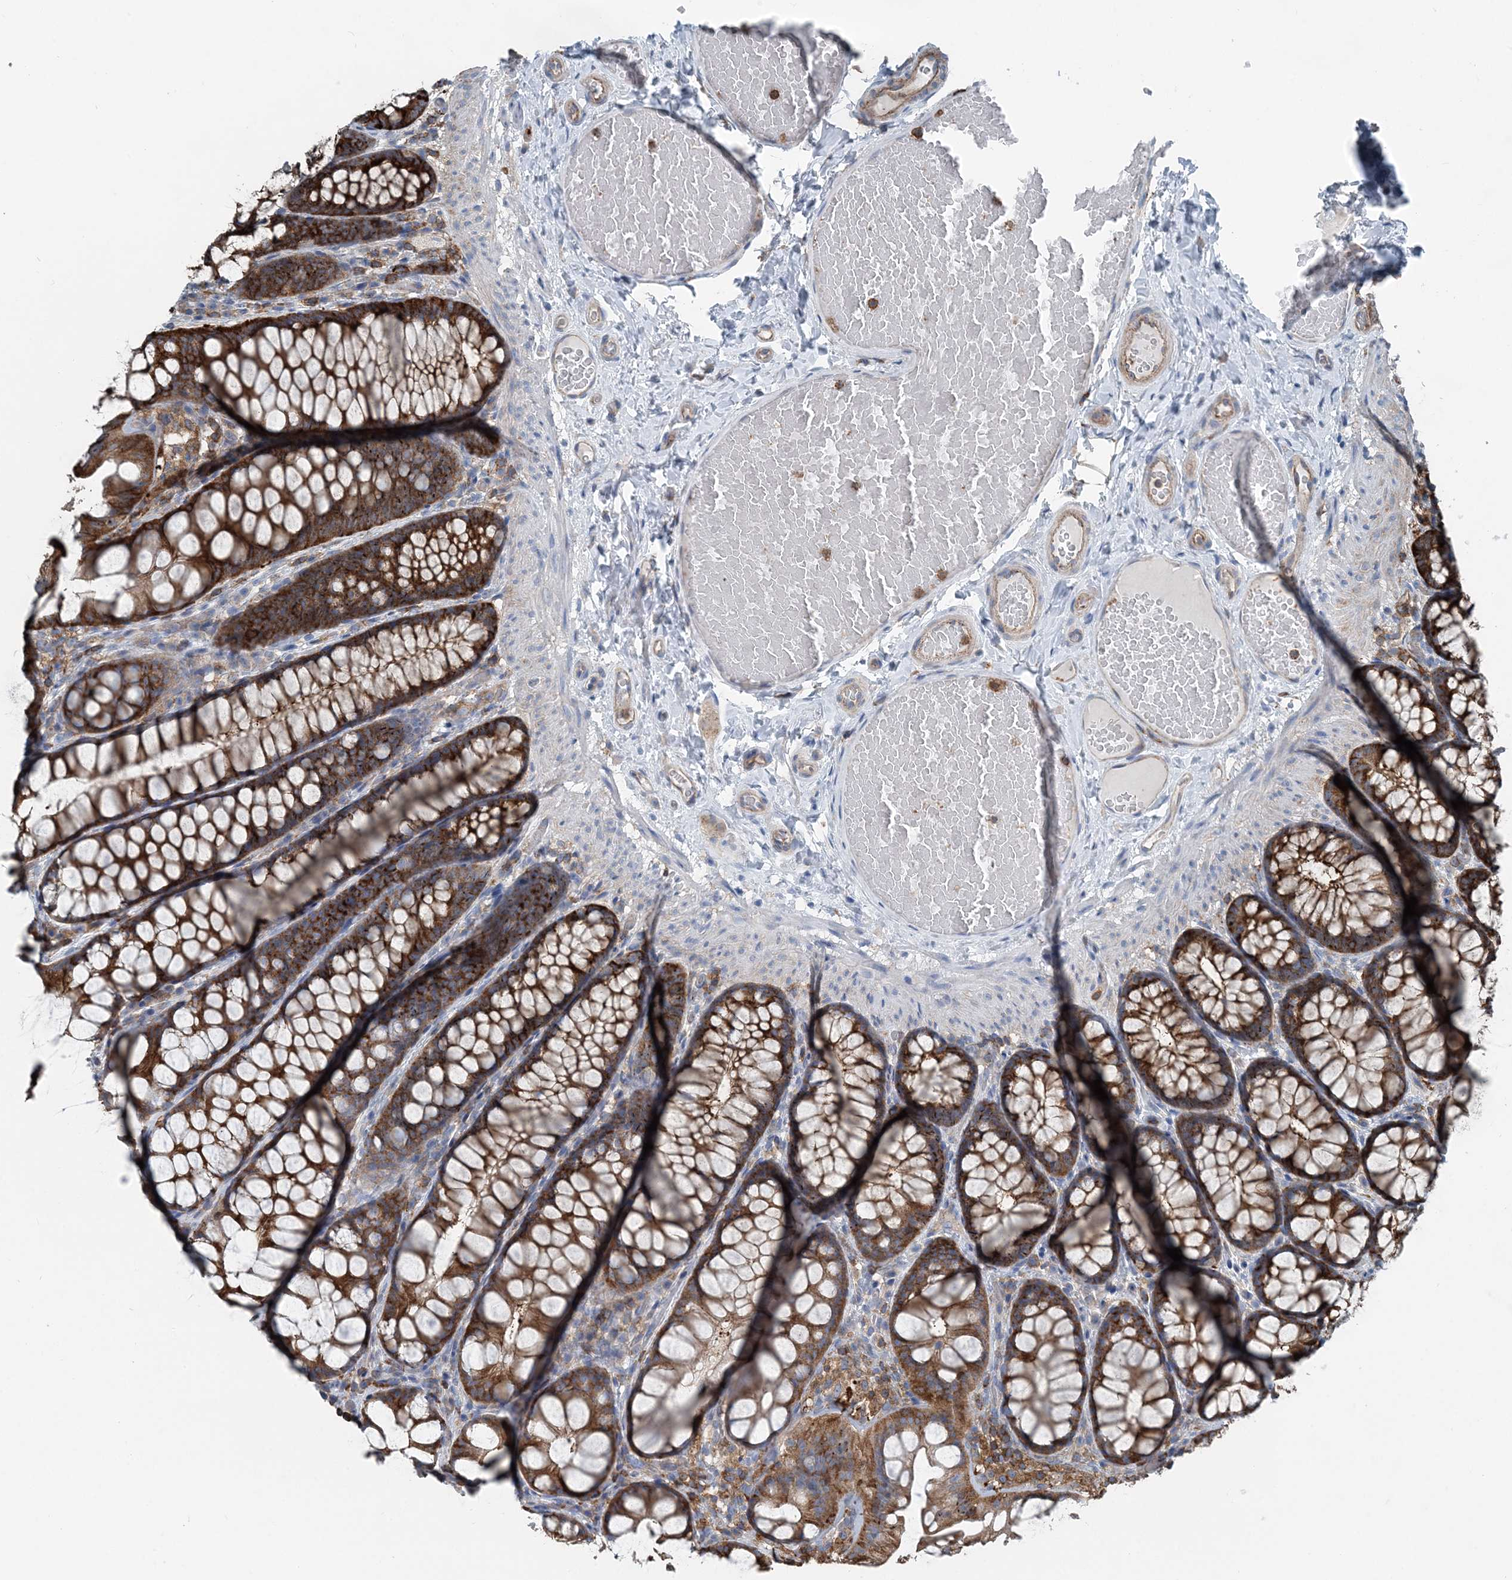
{"staining": {"intensity": "moderate", "quantity": ">75%", "location": "cytoplasmic/membranous"}, "tissue": "colon", "cell_type": "Endothelial cells", "image_type": "normal", "snomed": [{"axis": "morphology", "description": "Normal tissue, NOS"}, {"axis": "topography", "description": "Colon"}], "caption": "Protein expression analysis of normal human colon reveals moderate cytoplasmic/membranous positivity in approximately >75% of endothelial cells.", "gene": "CFL1", "patient": {"sex": "male", "age": 47}}